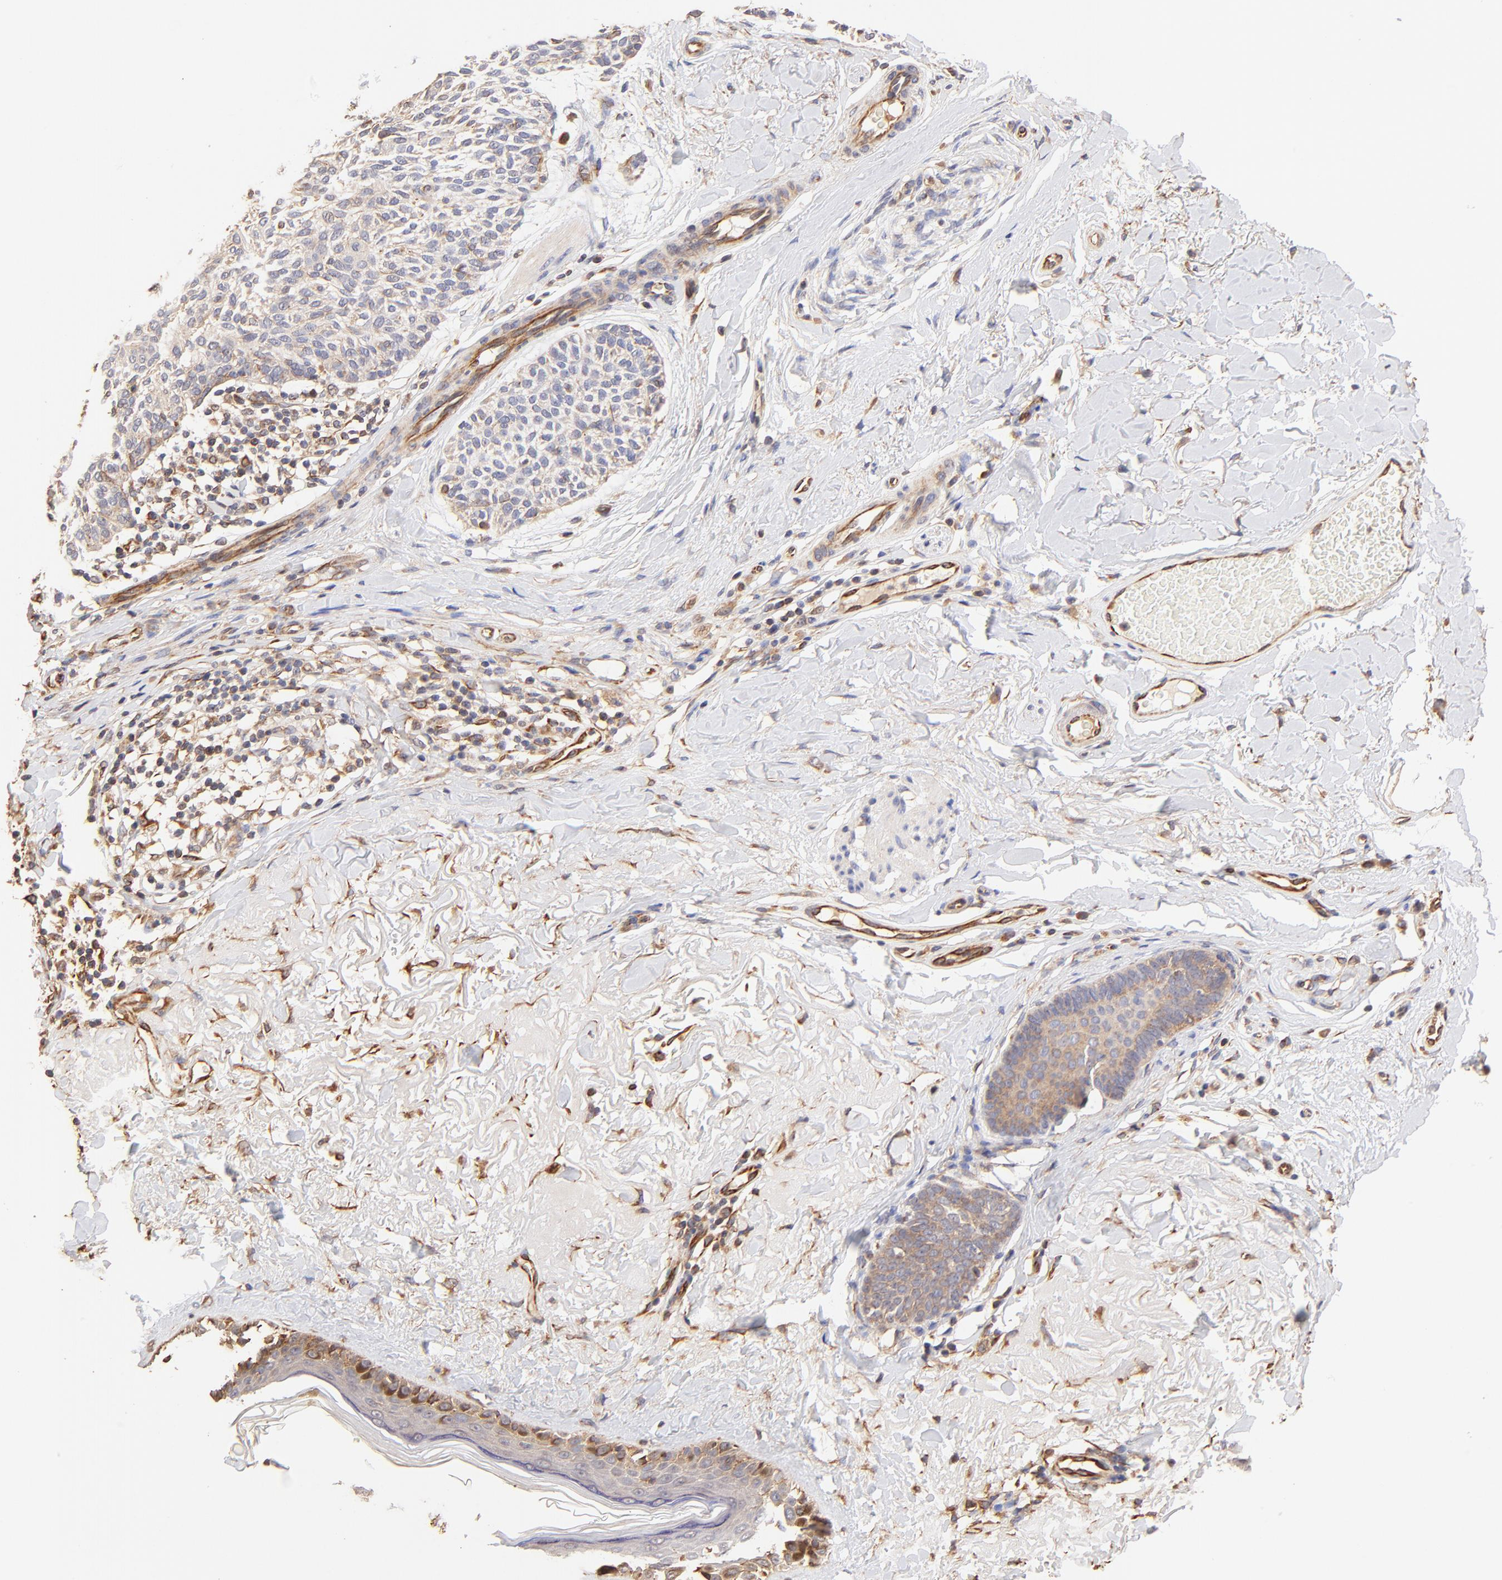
{"staining": {"intensity": "weak", "quantity": ">75%", "location": "cytoplasmic/membranous"}, "tissue": "skin cancer", "cell_type": "Tumor cells", "image_type": "cancer", "snomed": [{"axis": "morphology", "description": "Normal tissue, NOS"}, {"axis": "morphology", "description": "Basal cell carcinoma"}, {"axis": "topography", "description": "Skin"}], "caption": "Approximately >75% of tumor cells in basal cell carcinoma (skin) exhibit weak cytoplasmic/membranous protein expression as visualized by brown immunohistochemical staining.", "gene": "TNFAIP3", "patient": {"sex": "female", "age": 70}}